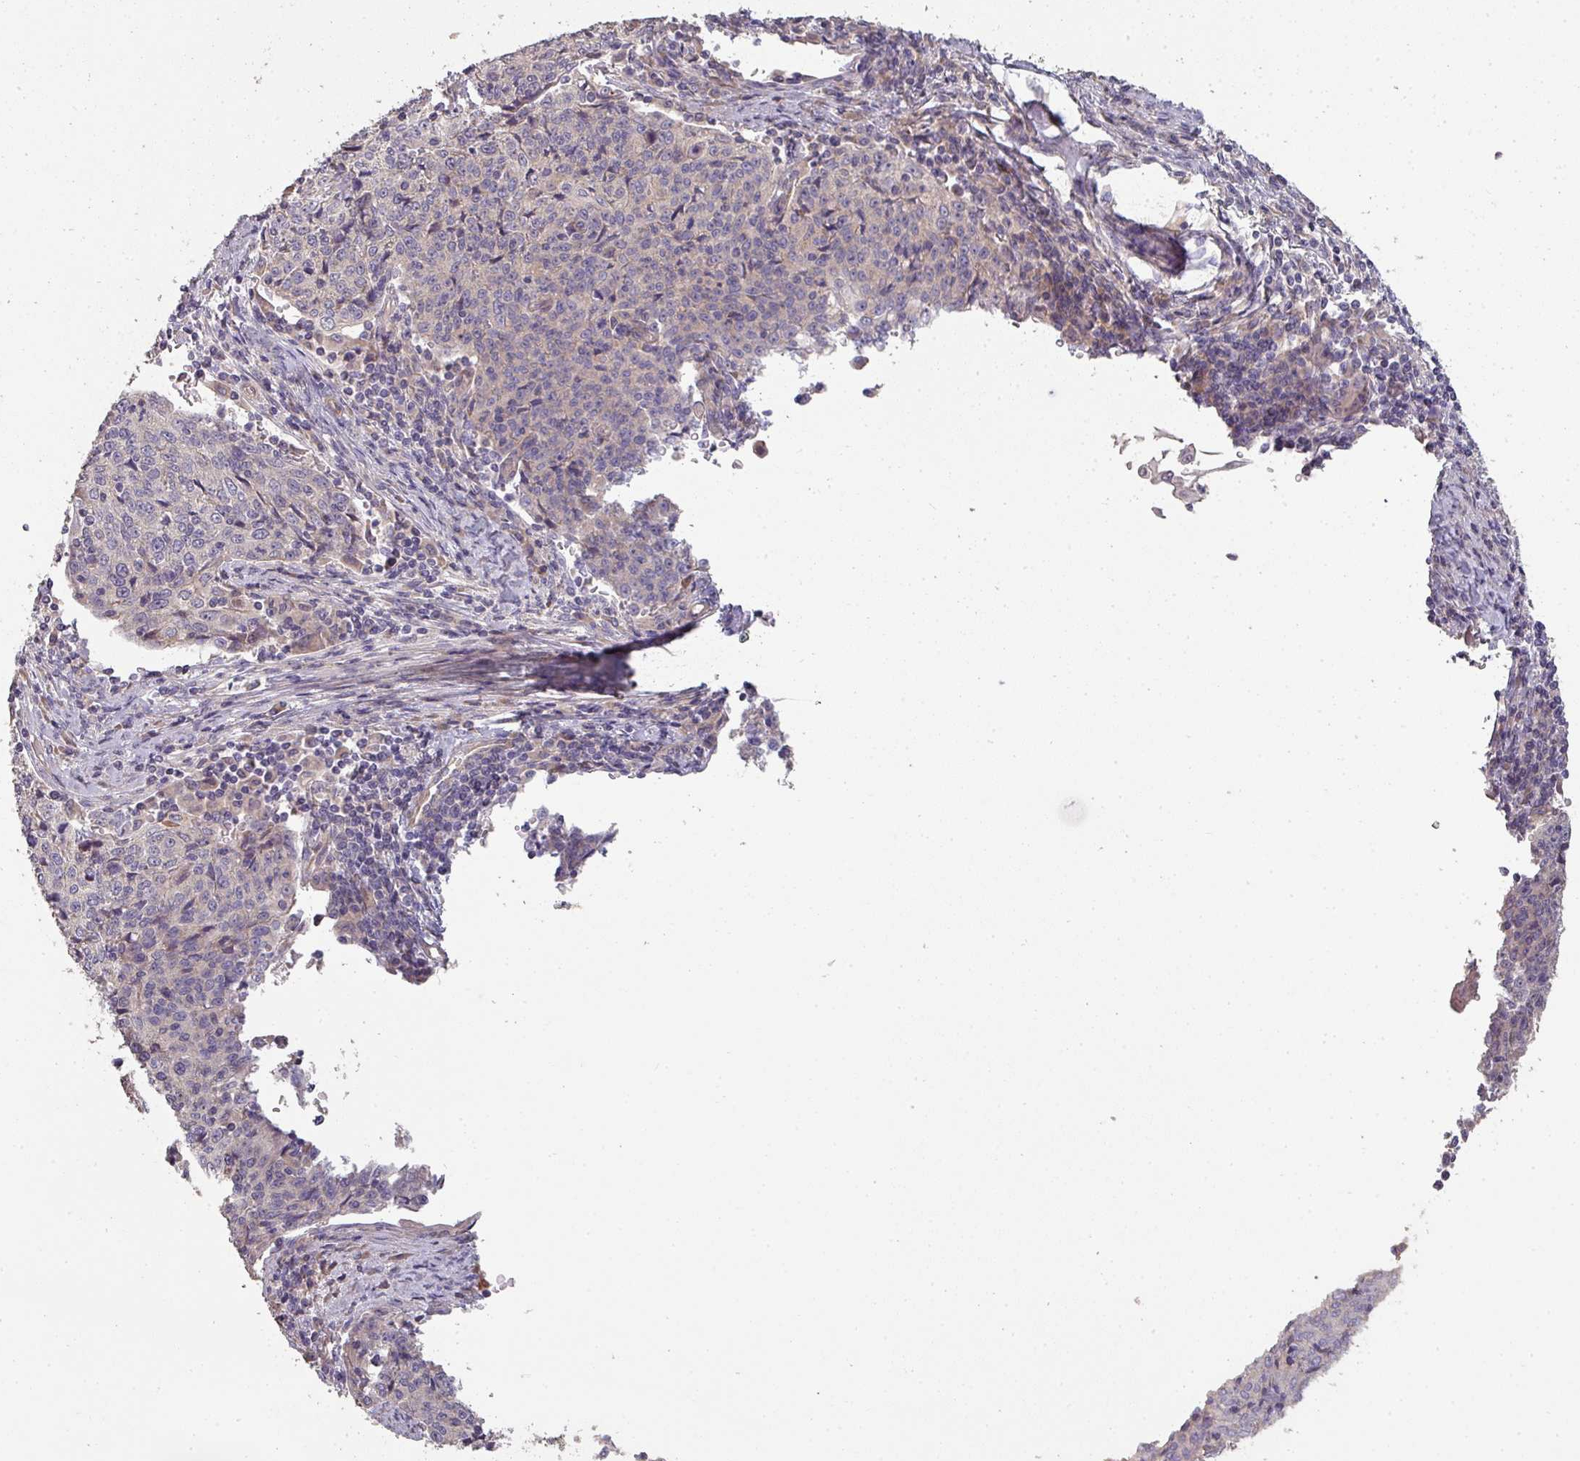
{"staining": {"intensity": "negative", "quantity": "none", "location": "none"}, "tissue": "cervical cancer", "cell_type": "Tumor cells", "image_type": "cancer", "snomed": [{"axis": "morphology", "description": "Squamous cell carcinoma, NOS"}, {"axis": "topography", "description": "Cervix"}], "caption": "High power microscopy histopathology image of an immunohistochemistry (IHC) micrograph of cervical cancer, revealing no significant staining in tumor cells. (DAB immunohistochemistry (IHC), high magnification).", "gene": "PCDH1", "patient": {"sex": "female", "age": 48}}